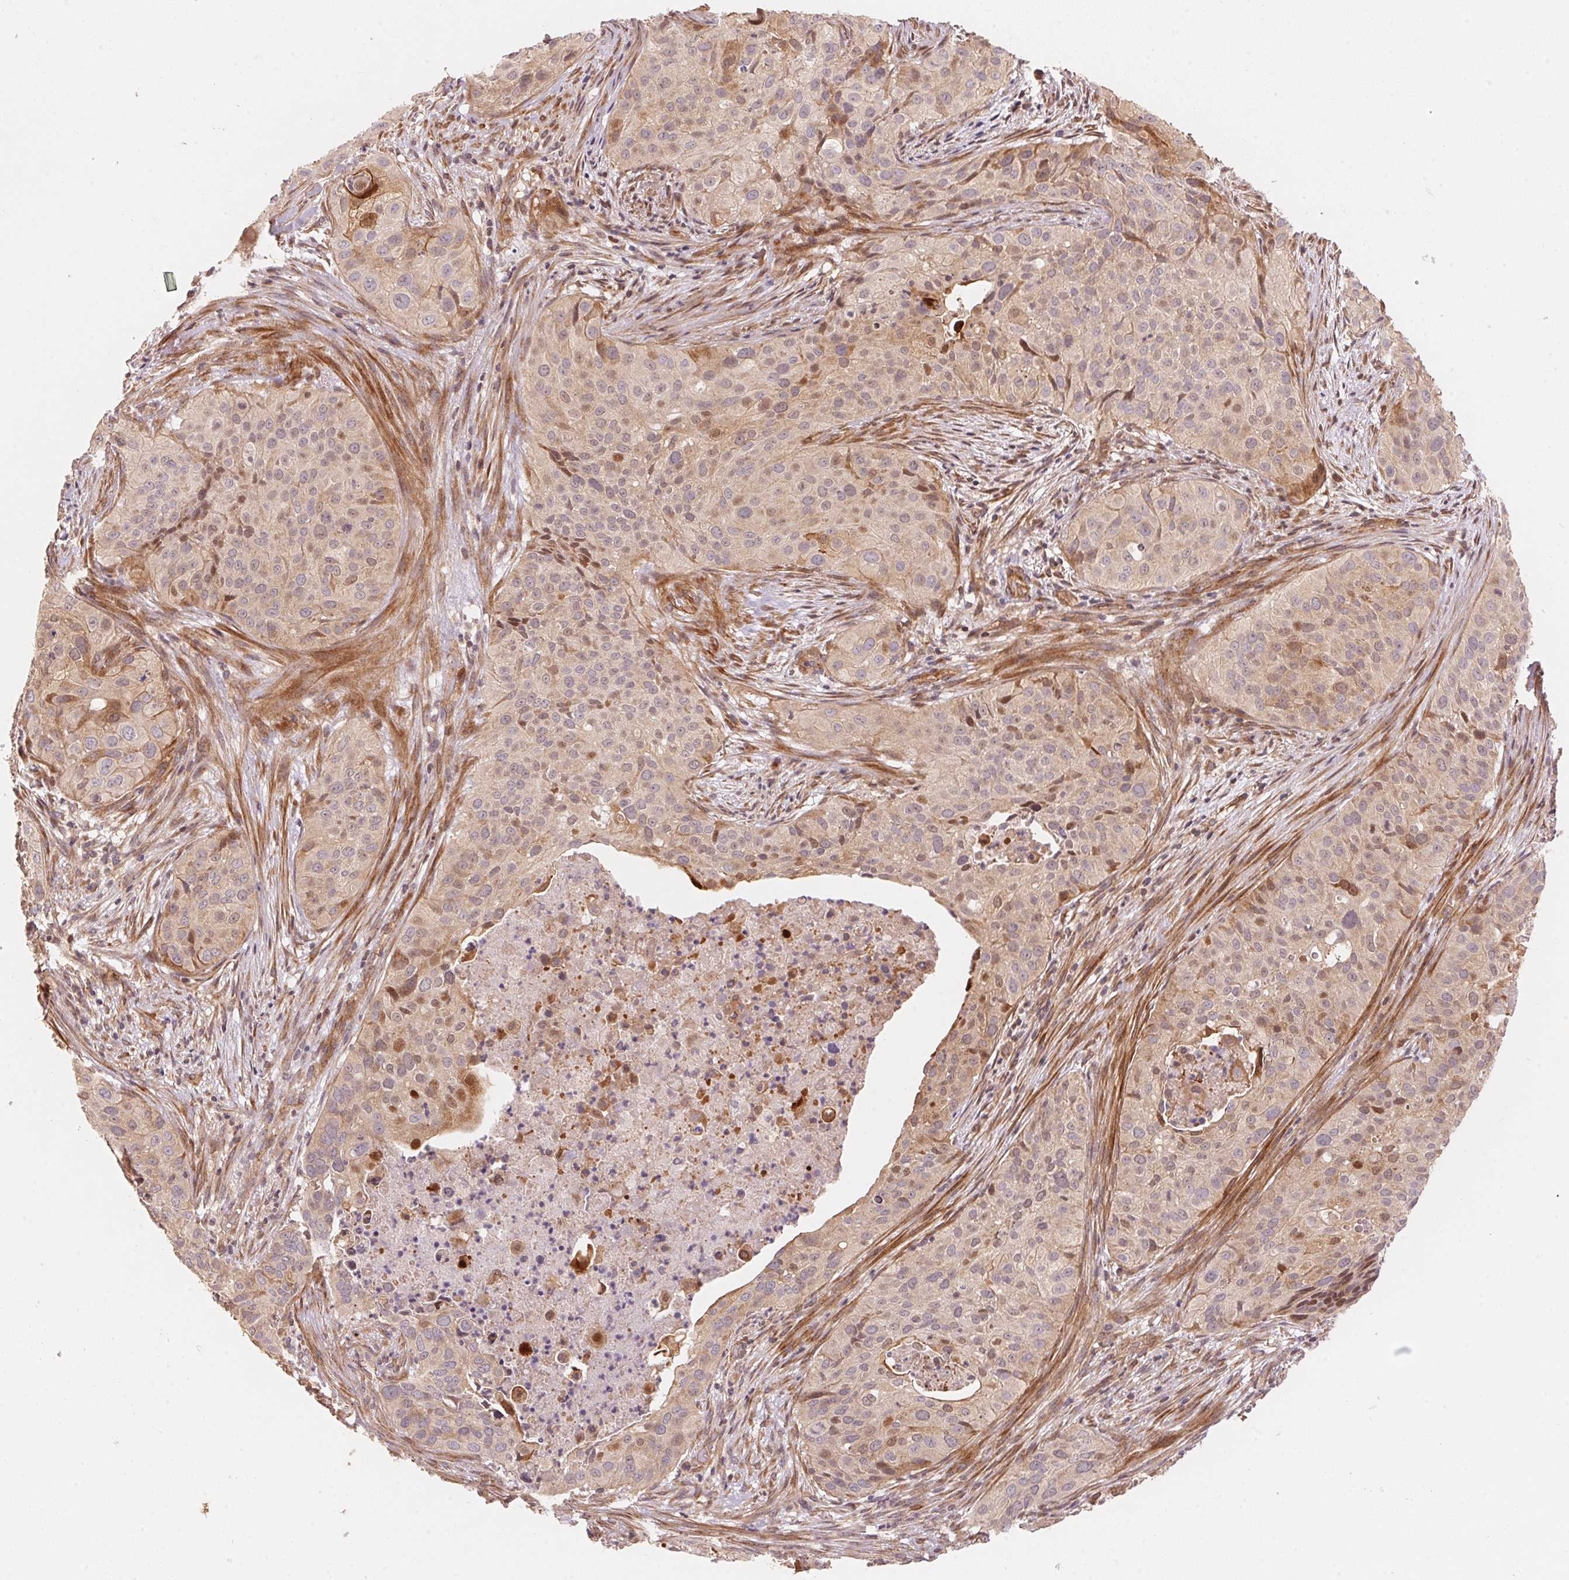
{"staining": {"intensity": "moderate", "quantity": "<25%", "location": "cytoplasmic/membranous"}, "tissue": "cervical cancer", "cell_type": "Tumor cells", "image_type": "cancer", "snomed": [{"axis": "morphology", "description": "Squamous cell carcinoma, NOS"}, {"axis": "topography", "description": "Cervix"}], "caption": "The image exhibits a brown stain indicating the presence of a protein in the cytoplasmic/membranous of tumor cells in cervical cancer.", "gene": "TNIP2", "patient": {"sex": "female", "age": 38}}